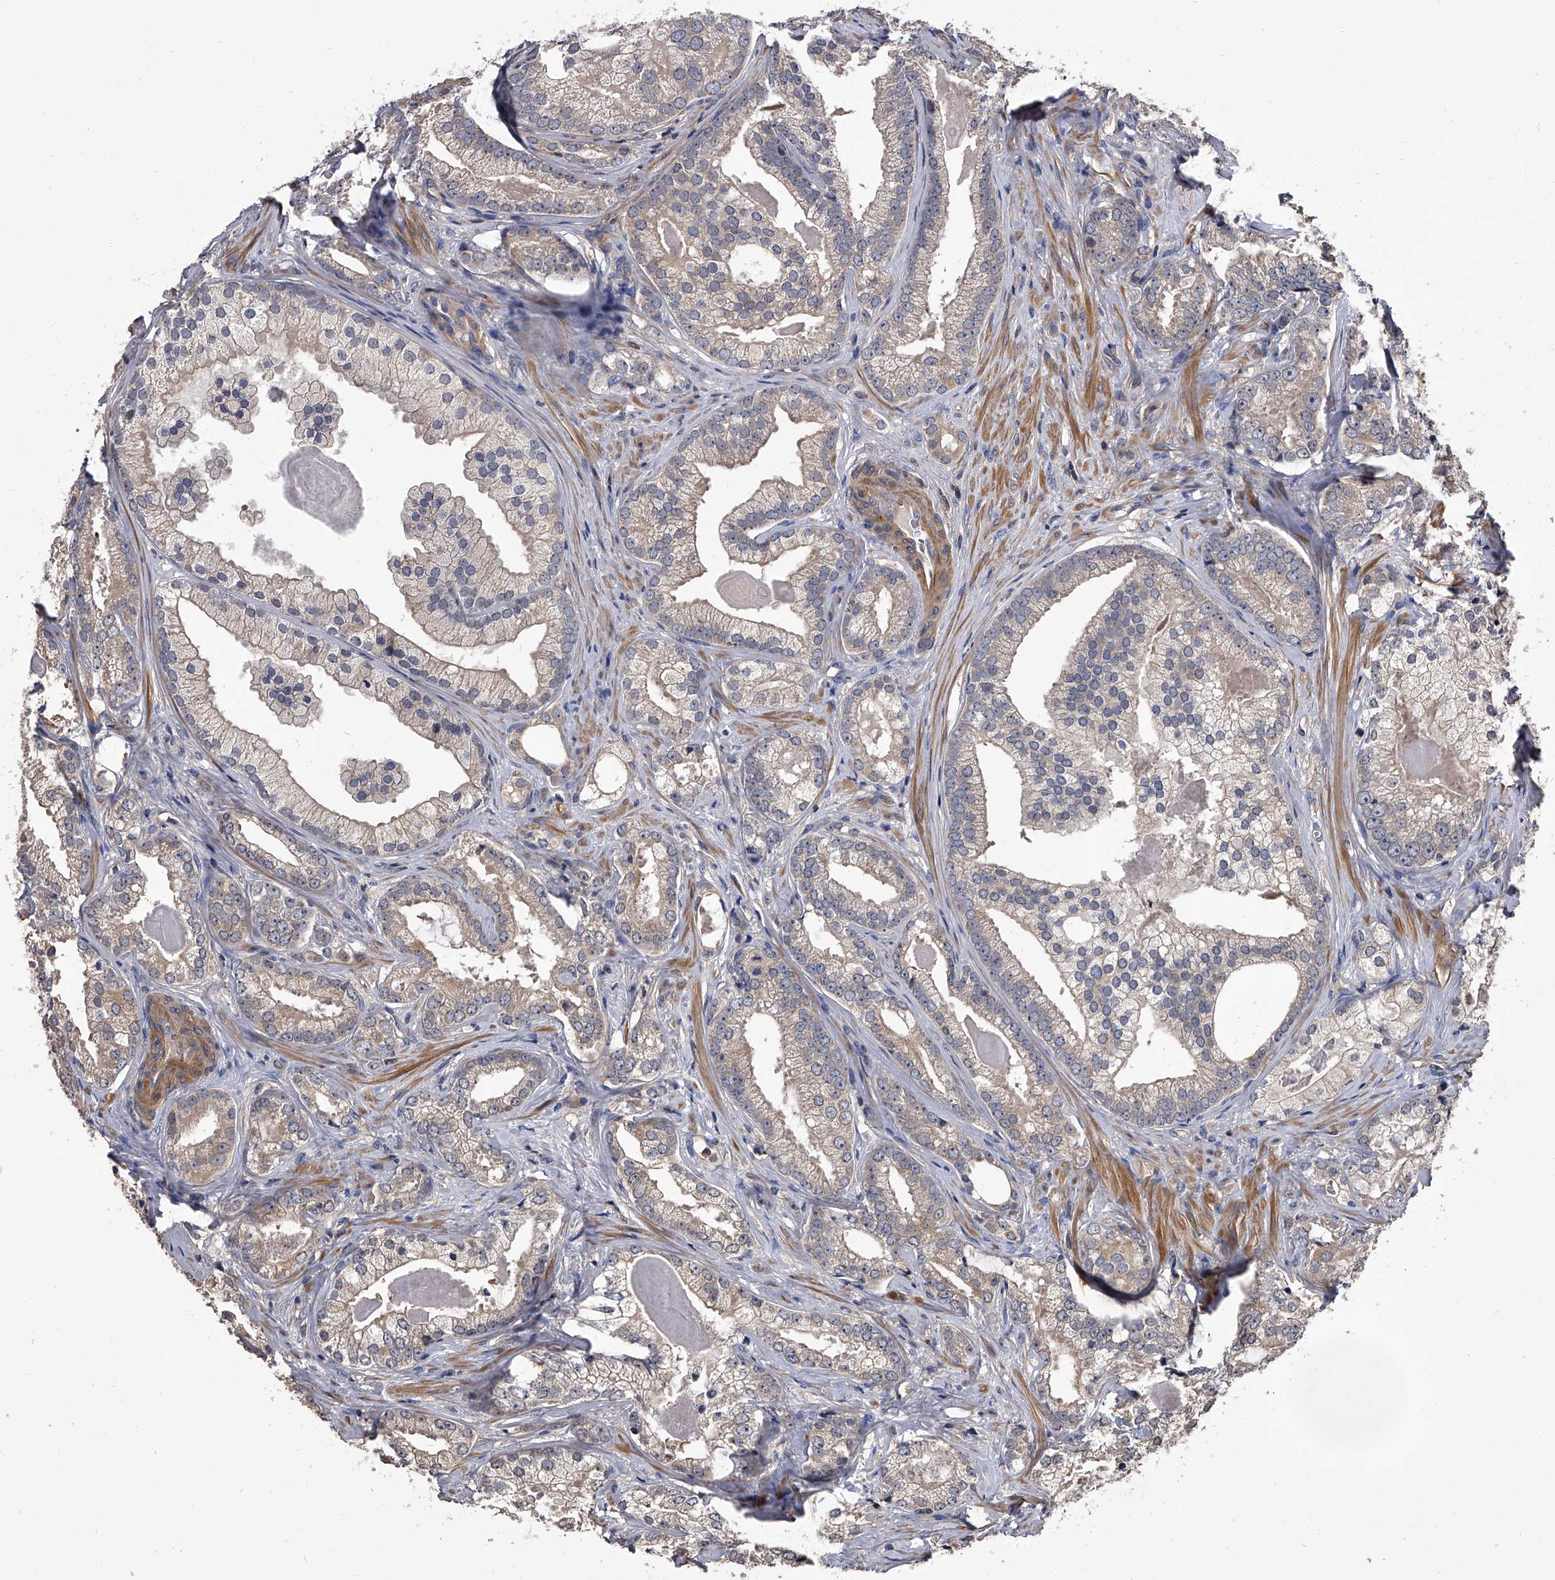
{"staining": {"intensity": "weak", "quantity": "<25%", "location": "cytoplasmic/membranous"}, "tissue": "prostate cancer", "cell_type": "Tumor cells", "image_type": "cancer", "snomed": [{"axis": "morphology", "description": "Normal morphology"}, {"axis": "morphology", "description": "Adenocarcinoma, Low grade"}, {"axis": "topography", "description": "Prostate"}], "caption": "Immunohistochemical staining of prostate adenocarcinoma (low-grade) displays no significant positivity in tumor cells.", "gene": "STK36", "patient": {"sex": "male", "age": 72}}